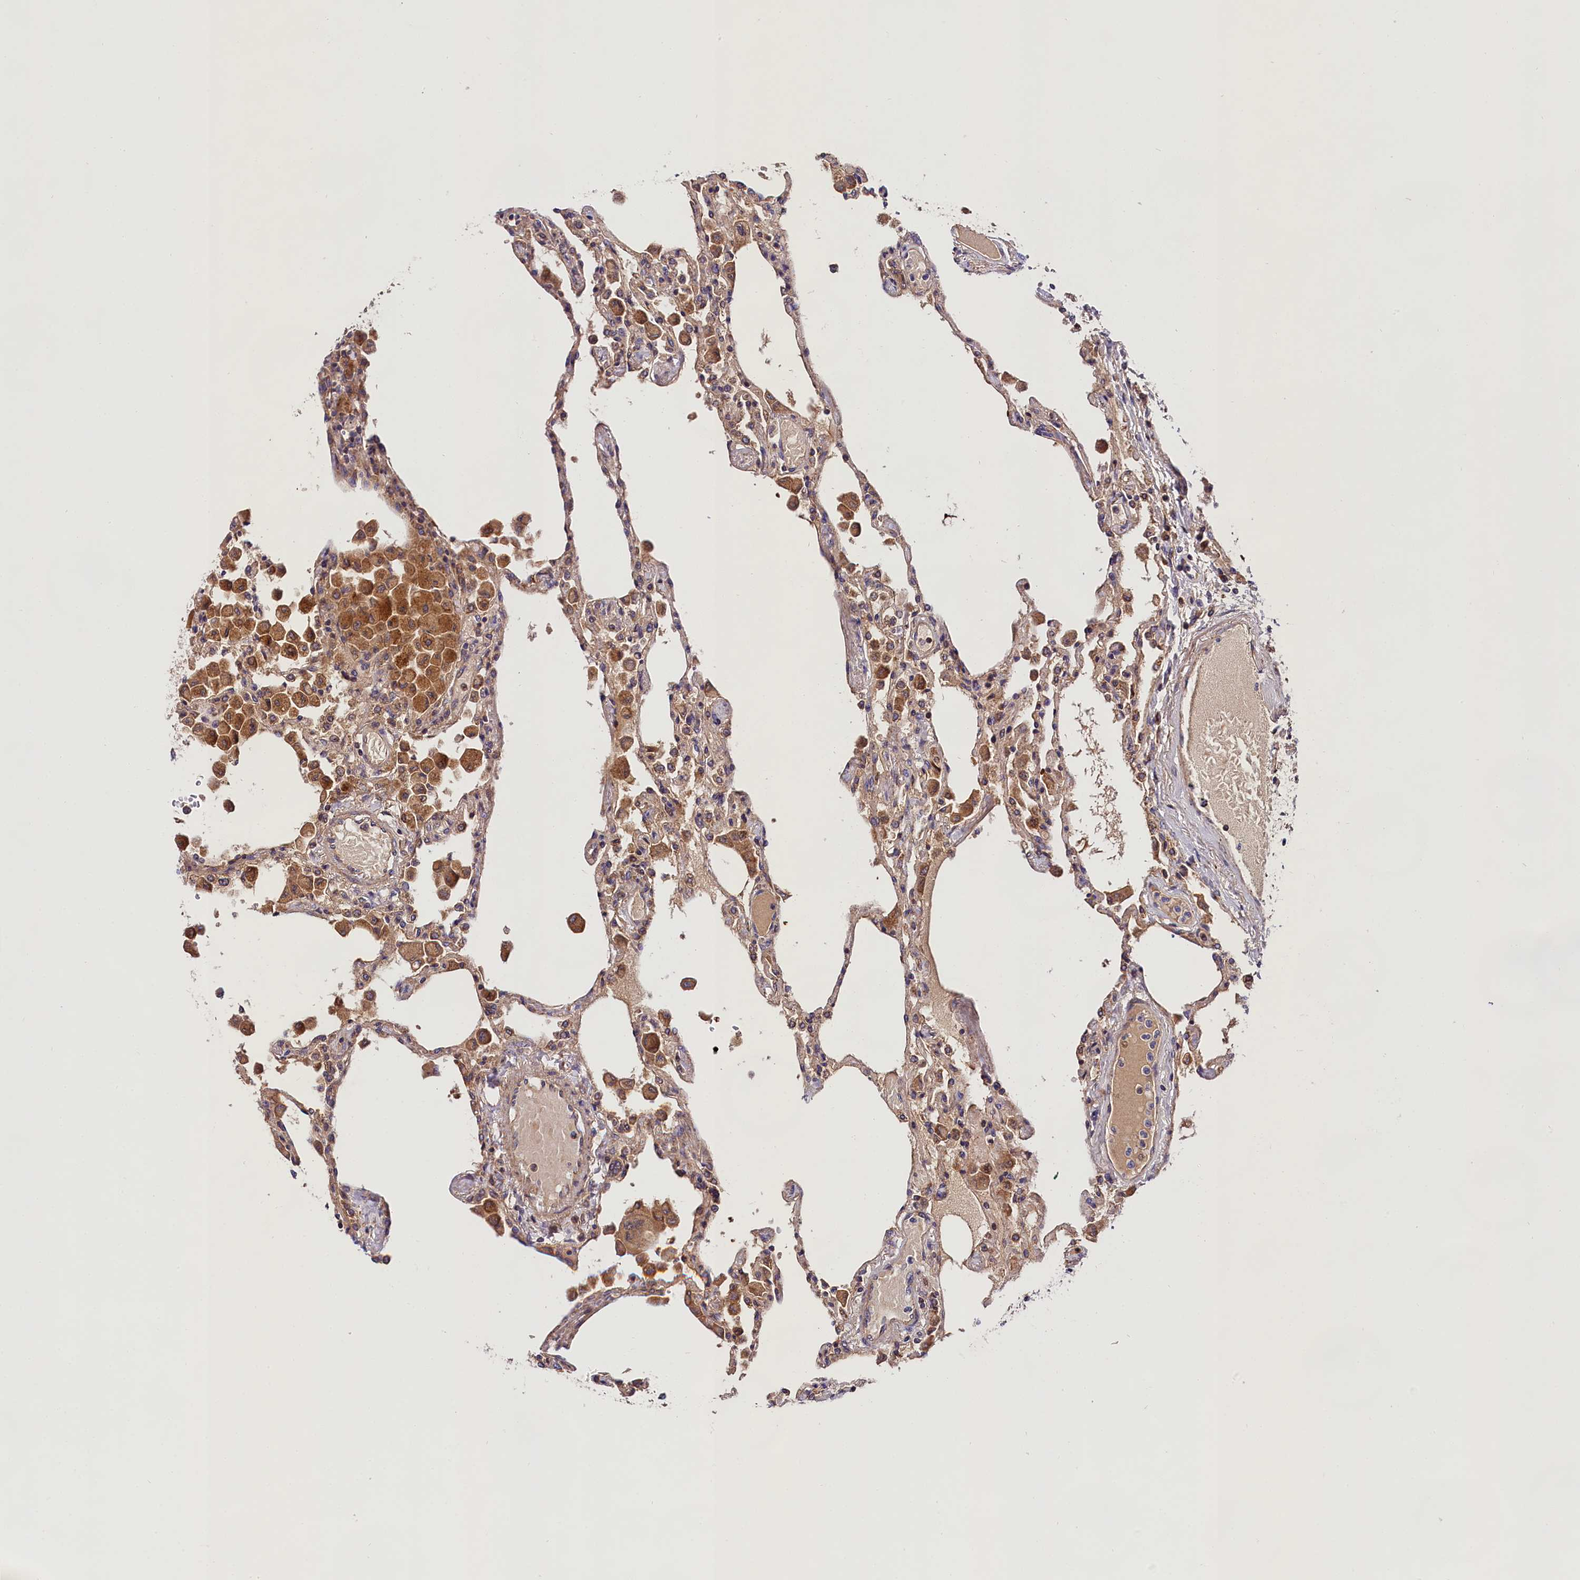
{"staining": {"intensity": "moderate", "quantity": "<25%", "location": "cytoplasmic/membranous"}, "tissue": "lung", "cell_type": "Alveolar cells", "image_type": "normal", "snomed": [{"axis": "morphology", "description": "Normal tissue, NOS"}, {"axis": "topography", "description": "Bronchus"}, {"axis": "topography", "description": "Lung"}], "caption": "Human lung stained for a protein (brown) demonstrates moderate cytoplasmic/membranous positive expression in approximately <25% of alveolar cells.", "gene": "SPG11", "patient": {"sex": "female", "age": 49}}